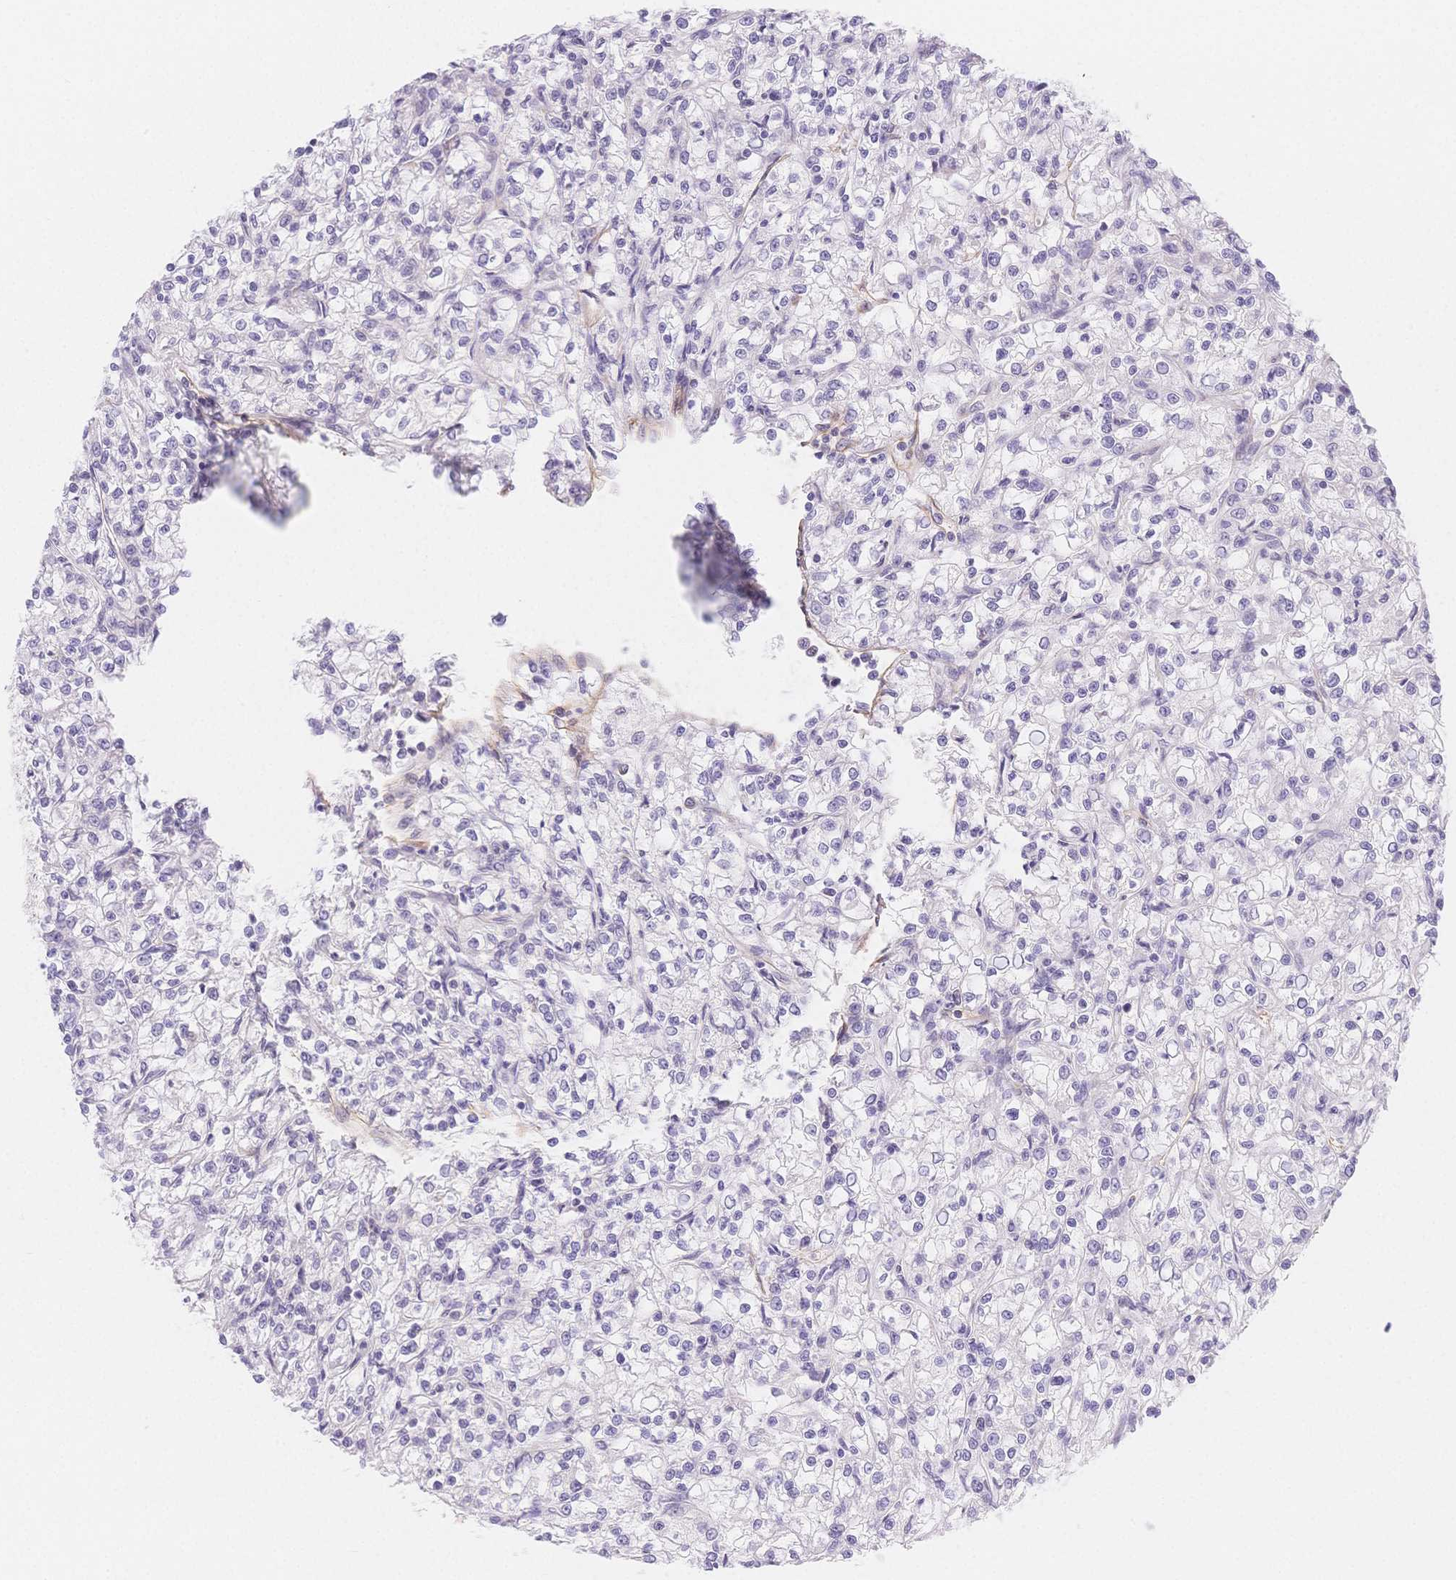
{"staining": {"intensity": "negative", "quantity": "none", "location": "none"}, "tissue": "renal cancer", "cell_type": "Tumor cells", "image_type": "cancer", "snomed": [{"axis": "morphology", "description": "Adenocarcinoma, NOS"}, {"axis": "topography", "description": "Kidney"}], "caption": "Tumor cells show no significant positivity in renal adenocarcinoma. (DAB (3,3'-diaminobenzidine) immunohistochemistry (IHC) visualized using brightfield microscopy, high magnification).", "gene": "CSN1S1", "patient": {"sex": "female", "age": 59}}